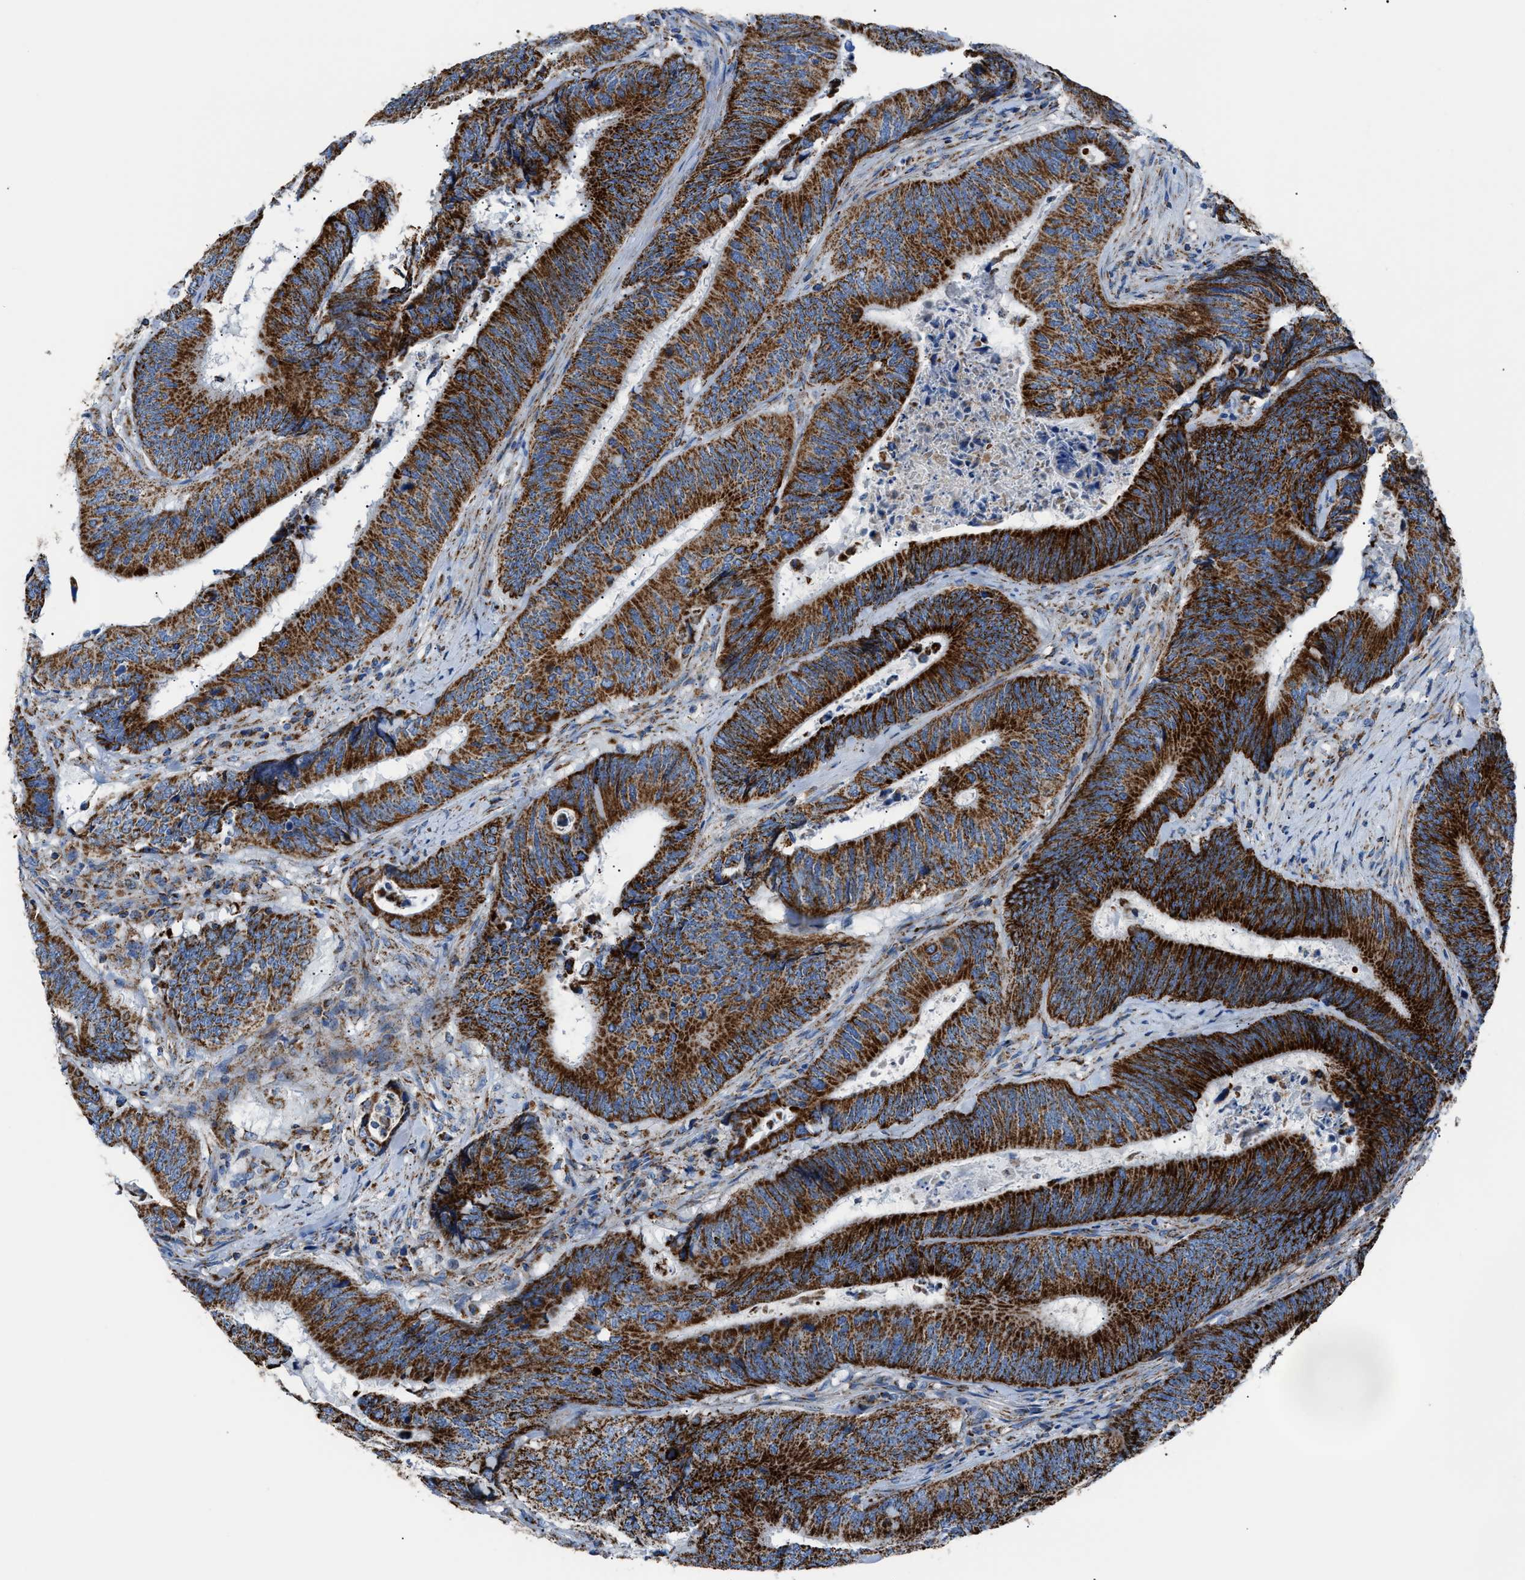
{"staining": {"intensity": "strong", "quantity": ">75%", "location": "cytoplasmic/membranous"}, "tissue": "colorectal cancer", "cell_type": "Tumor cells", "image_type": "cancer", "snomed": [{"axis": "morphology", "description": "Normal tissue, NOS"}, {"axis": "morphology", "description": "Adenocarcinoma, NOS"}, {"axis": "topography", "description": "Colon"}], "caption": "Brown immunohistochemical staining in adenocarcinoma (colorectal) reveals strong cytoplasmic/membranous expression in about >75% of tumor cells. The staining was performed using DAB to visualize the protein expression in brown, while the nuclei were stained in blue with hematoxylin (Magnification: 20x).", "gene": "PHB2", "patient": {"sex": "male", "age": 56}}